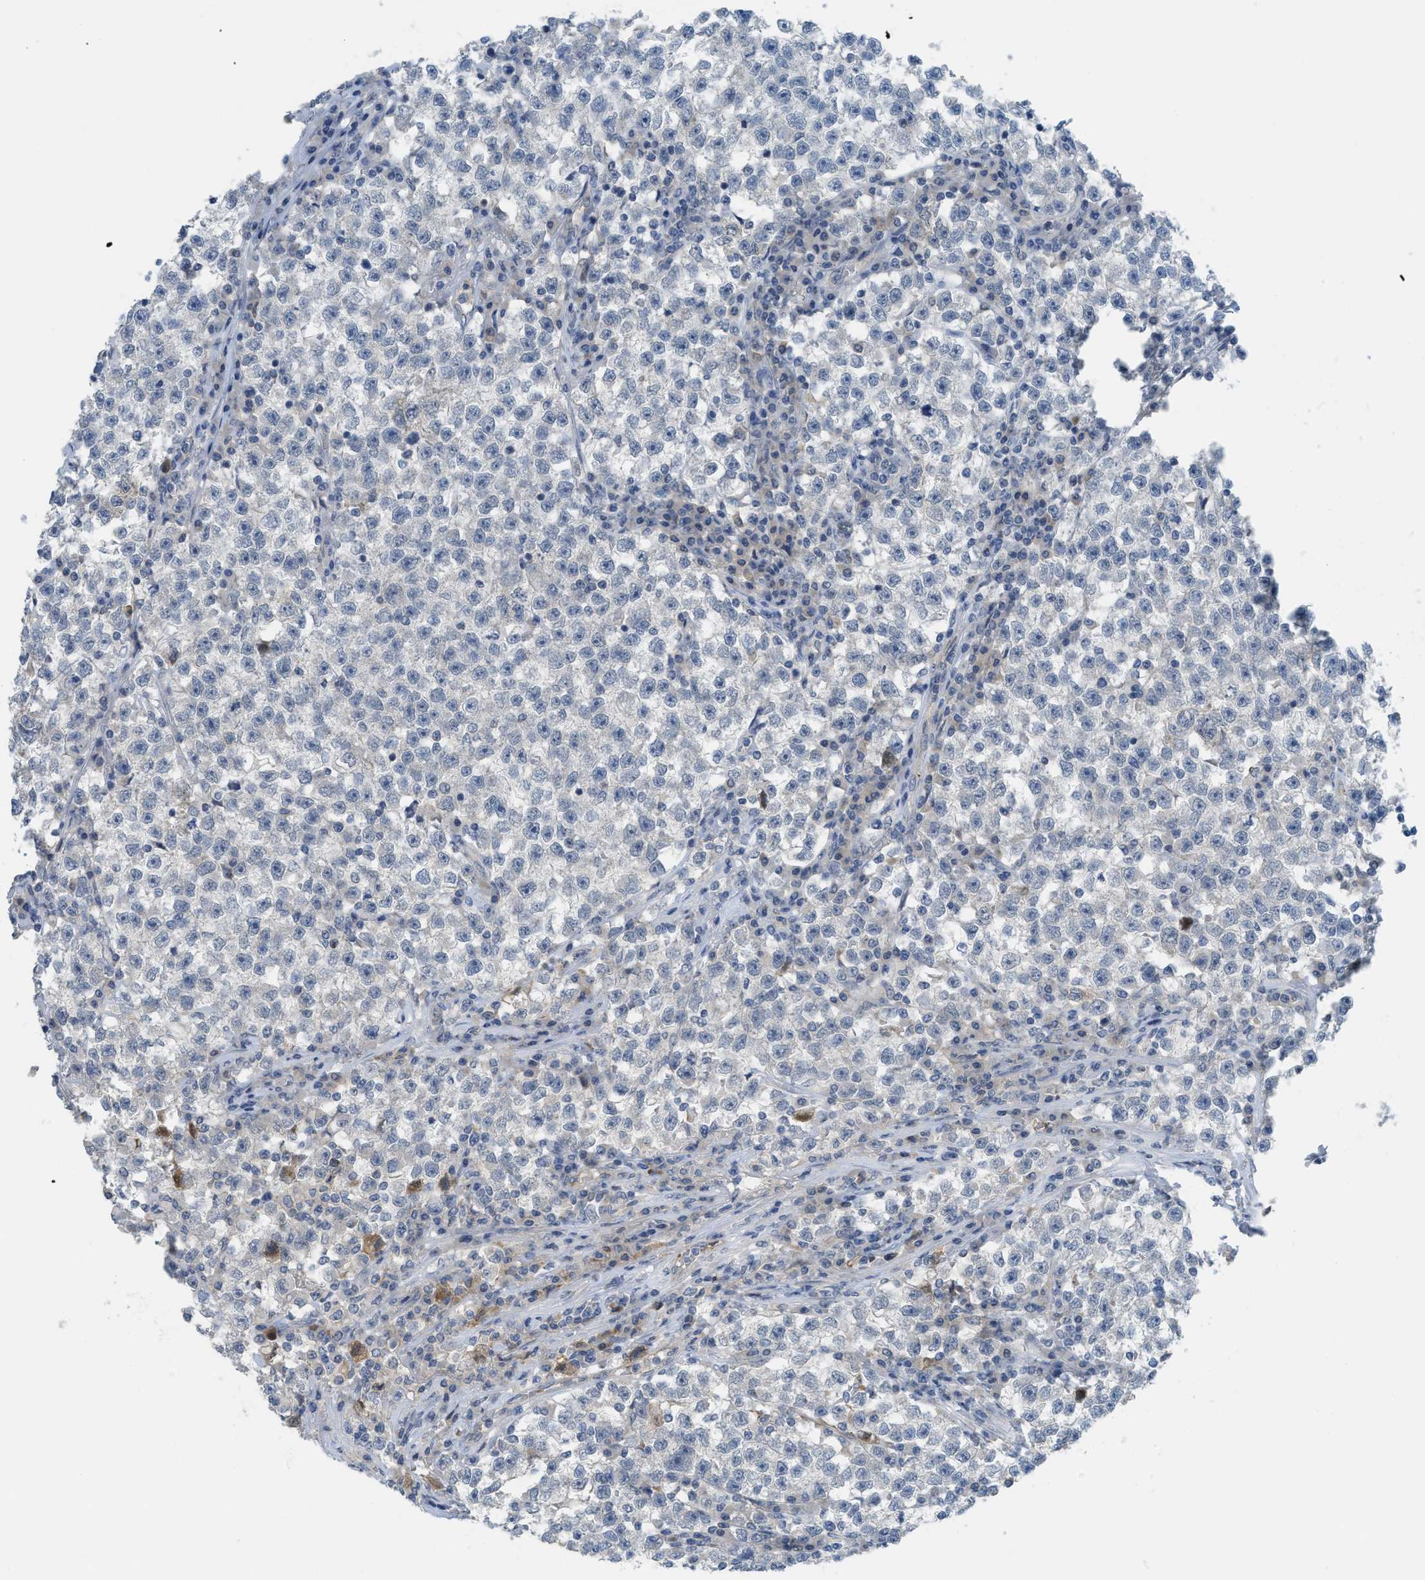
{"staining": {"intensity": "negative", "quantity": "none", "location": "none"}, "tissue": "testis cancer", "cell_type": "Tumor cells", "image_type": "cancer", "snomed": [{"axis": "morphology", "description": "Seminoma, NOS"}, {"axis": "topography", "description": "Testis"}], "caption": "A photomicrograph of human seminoma (testis) is negative for staining in tumor cells.", "gene": "TNFAIP1", "patient": {"sex": "male", "age": 22}}